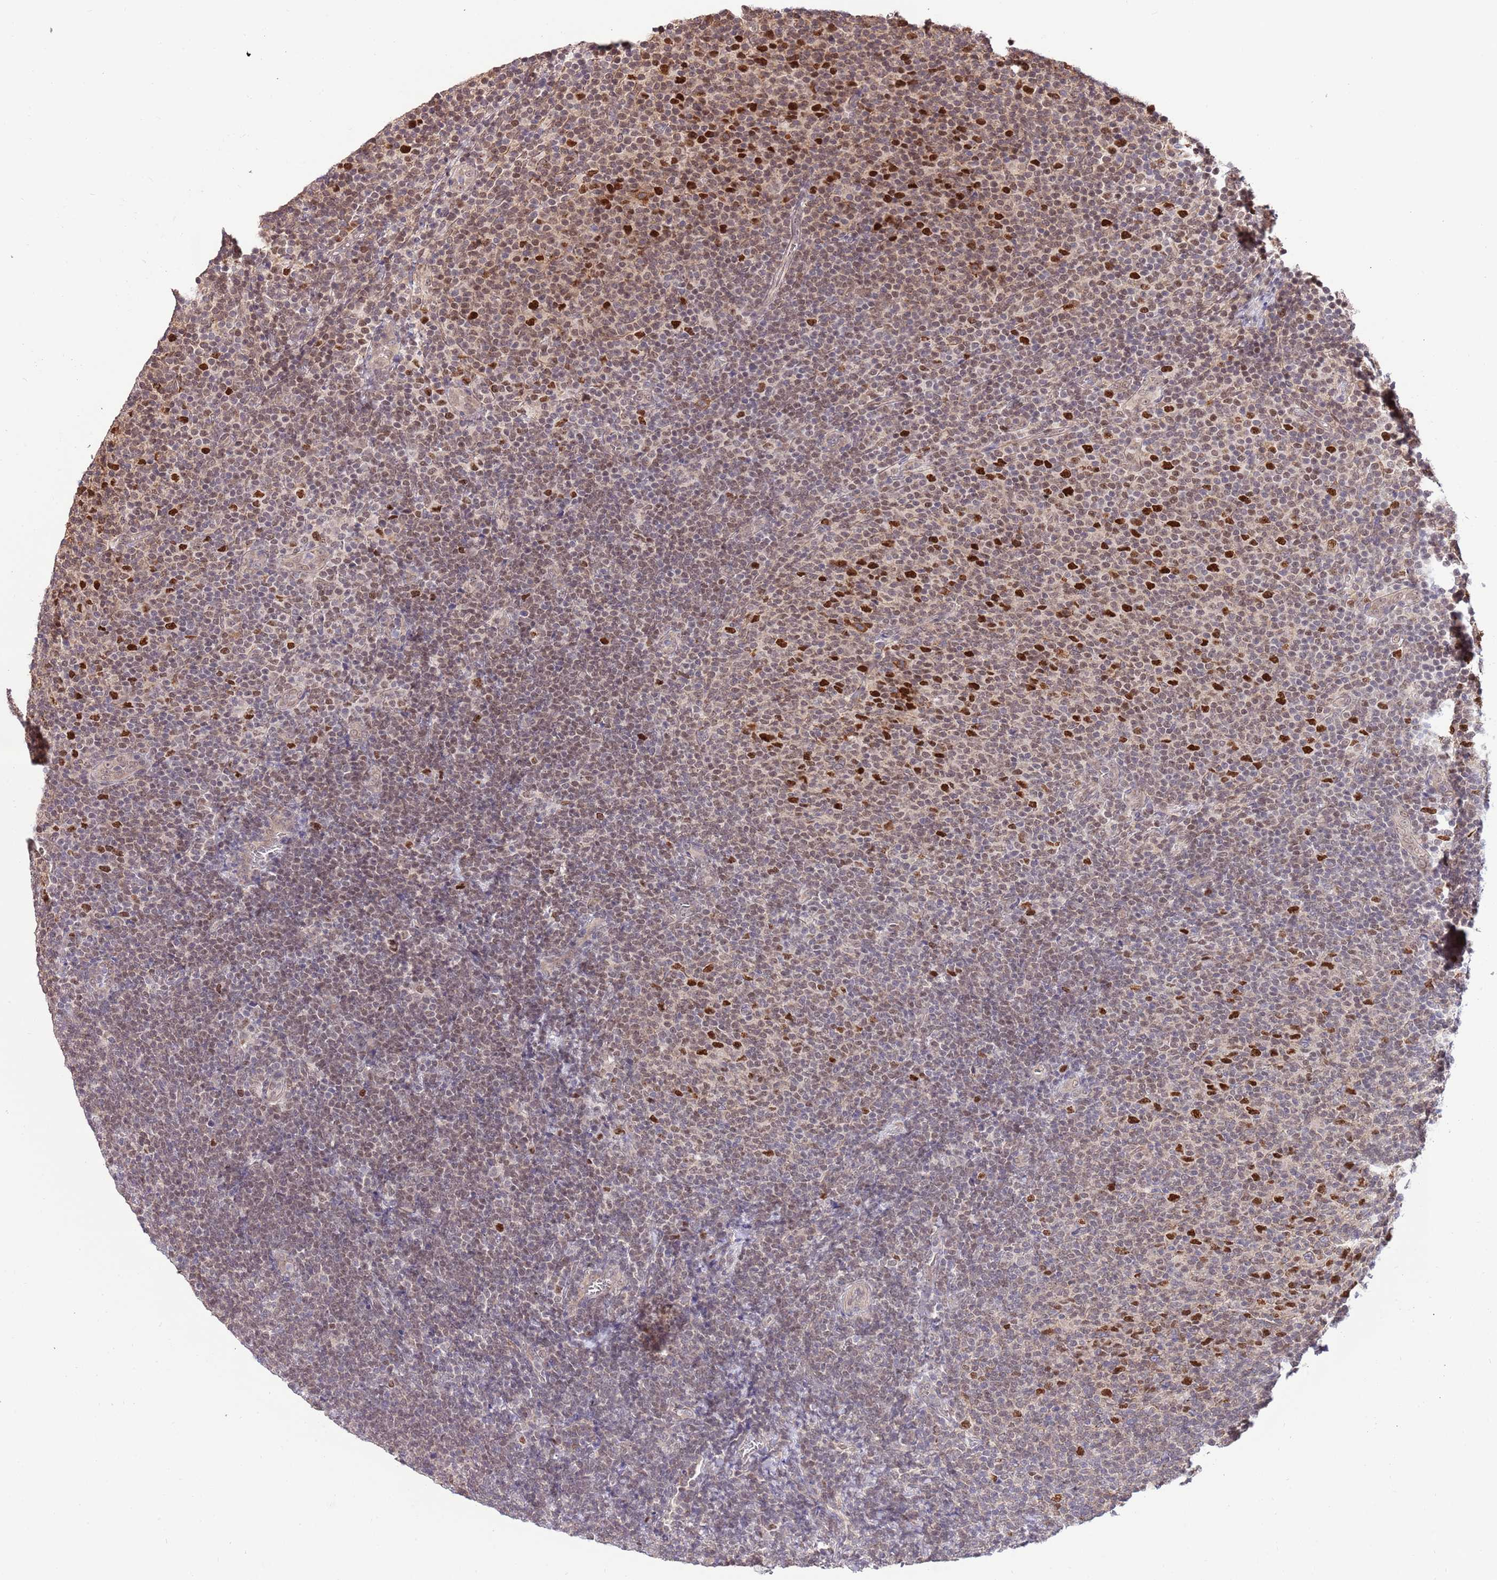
{"staining": {"intensity": "strong", "quantity": "<25%", "location": "nuclear"}, "tissue": "lymphoma", "cell_type": "Tumor cells", "image_type": "cancer", "snomed": [{"axis": "morphology", "description": "Malignant lymphoma, non-Hodgkin's type, Low grade"}, {"axis": "topography", "description": "Lymph node"}], "caption": "The micrograph reveals immunohistochemical staining of low-grade malignant lymphoma, non-Hodgkin's type. There is strong nuclear staining is present in about <25% of tumor cells.", "gene": "RIF1", "patient": {"sex": "male", "age": 66}}